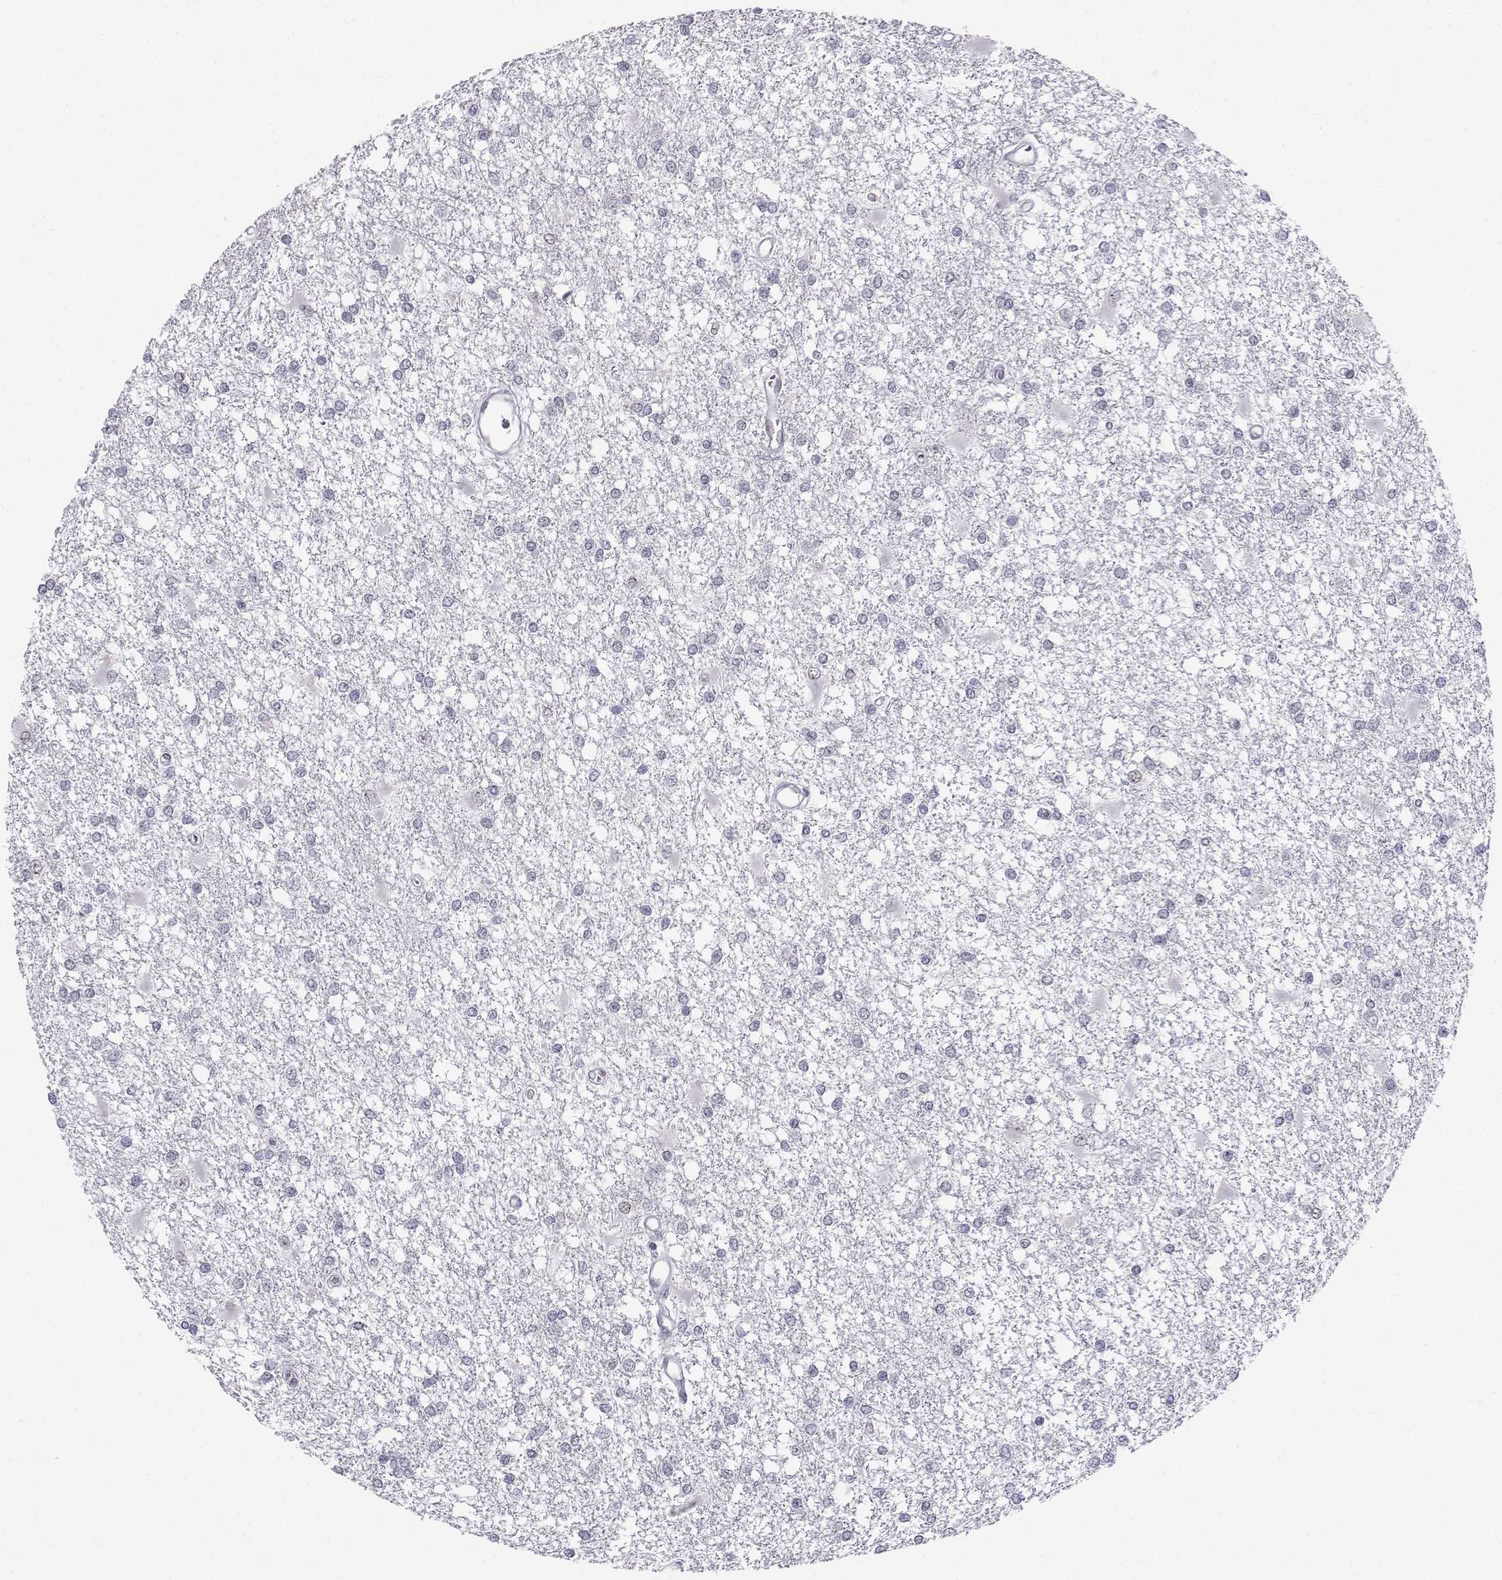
{"staining": {"intensity": "negative", "quantity": "none", "location": "none"}, "tissue": "glioma", "cell_type": "Tumor cells", "image_type": "cancer", "snomed": [{"axis": "morphology", "description": "Glioma, malignant, High grade"}, {"axis": "topography", "description": "Cerebral cortex"}], "caption": "This is an immunohistochemistry photomicrograph of malignant glioma (high-grade). There is no expression in tumor cells.", "gene": "MED26", "patient": {"sex": "male", "age": 79}}